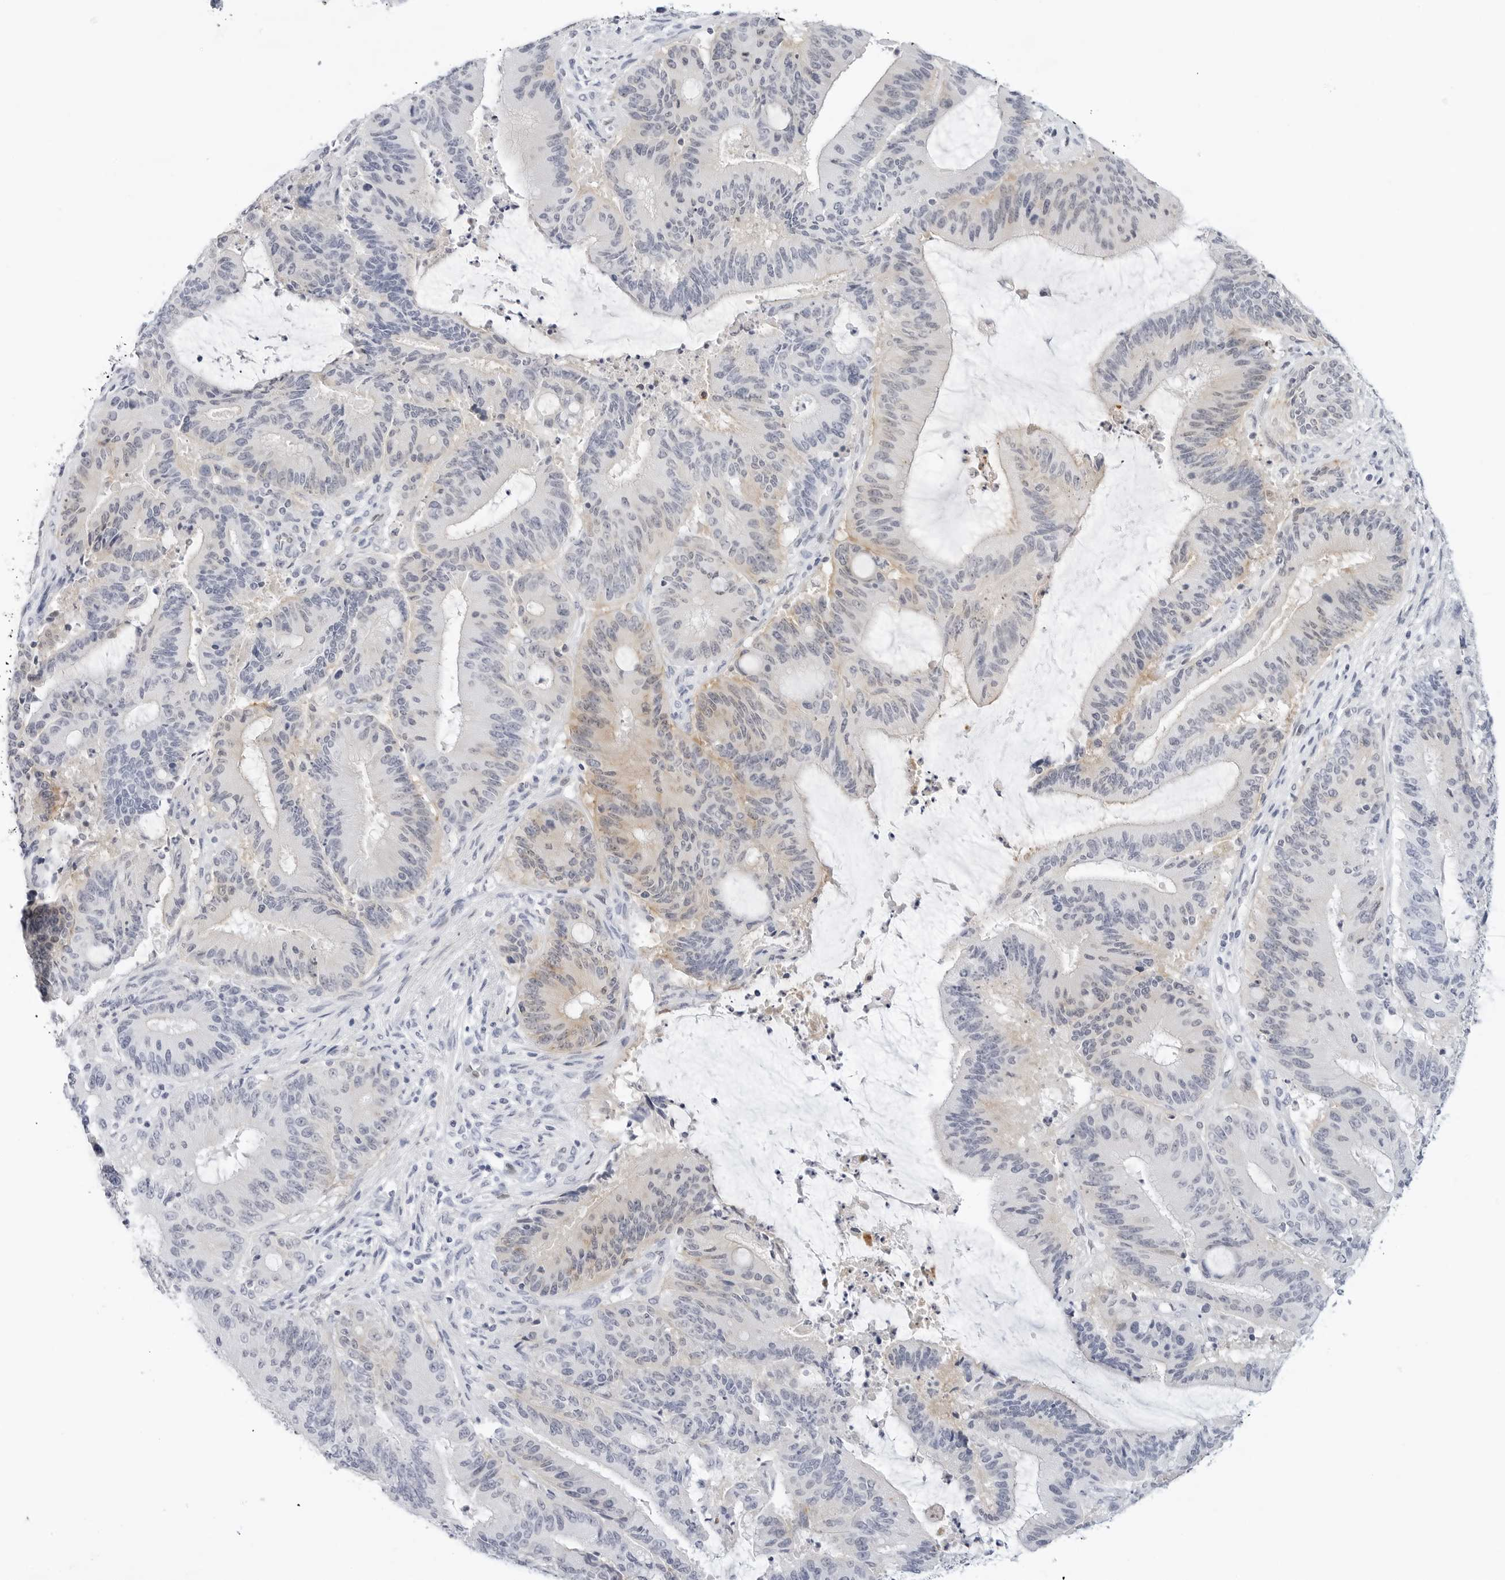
{"staining": {"intensity": "weak", "quantity": "<25%", "location": "cytoplasmic/membranous"}, "tissue": "liver cancer", "cell_type": "Tumor cells", "image_type": "cancer", "snomed": [{"axis": "morphology", "description": "Normal tissue, NOS"}, {"axis": "morphology", "description": "Cholangiocarcinoma"}, {"axis": "topography", "description": "Liver"}, {"axis": "topography", "description": "Peripheral nerve tissue"}], "caption": "There is no significant positivity in tumor cells of liver cancer.", "gene": "SLC19A1", "patient": {"sex": "female", "age": 73}}